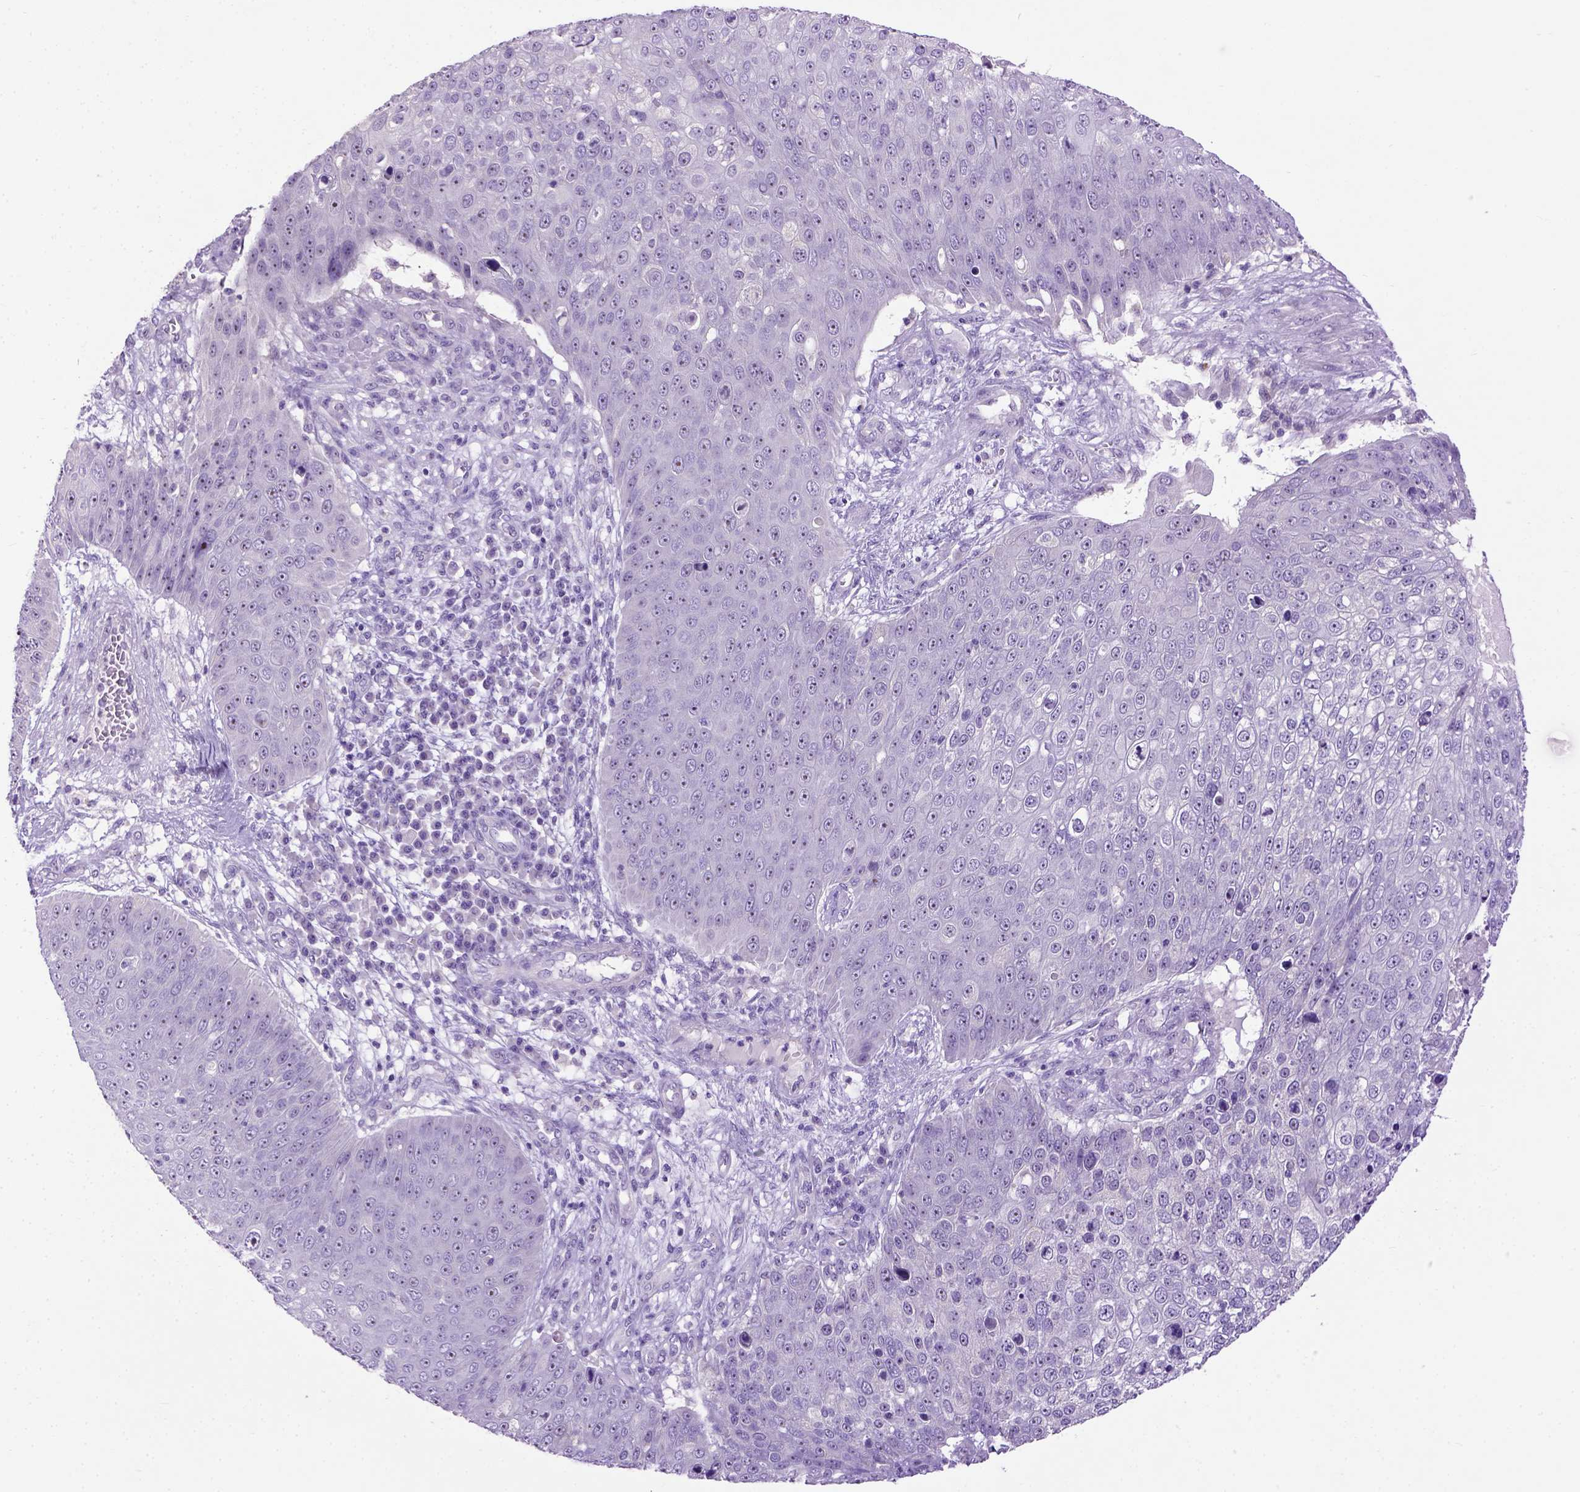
{"staining": {"intensity": "weak", "quantity": "25%-75%", "location": "nuclear"}, "tissue": "skin cancer", "cell_type": "Tumor cells", "image_type": "cancer", "snomed": [{"axis": "morphology", "description": "Squamous cell carcinoma, NOS"}, {"axis": "topography", "description": "Skin"}], "caption": "High-power microscopy captured an immunohistochemistry (IHC) photomicrograph of skin squamous cell carcinoma, revealing weak nuclear positivity in about 25%-75% of tumor cells.", "gene": "UTP4", "patient": {"sex": "male", "age": 71}}